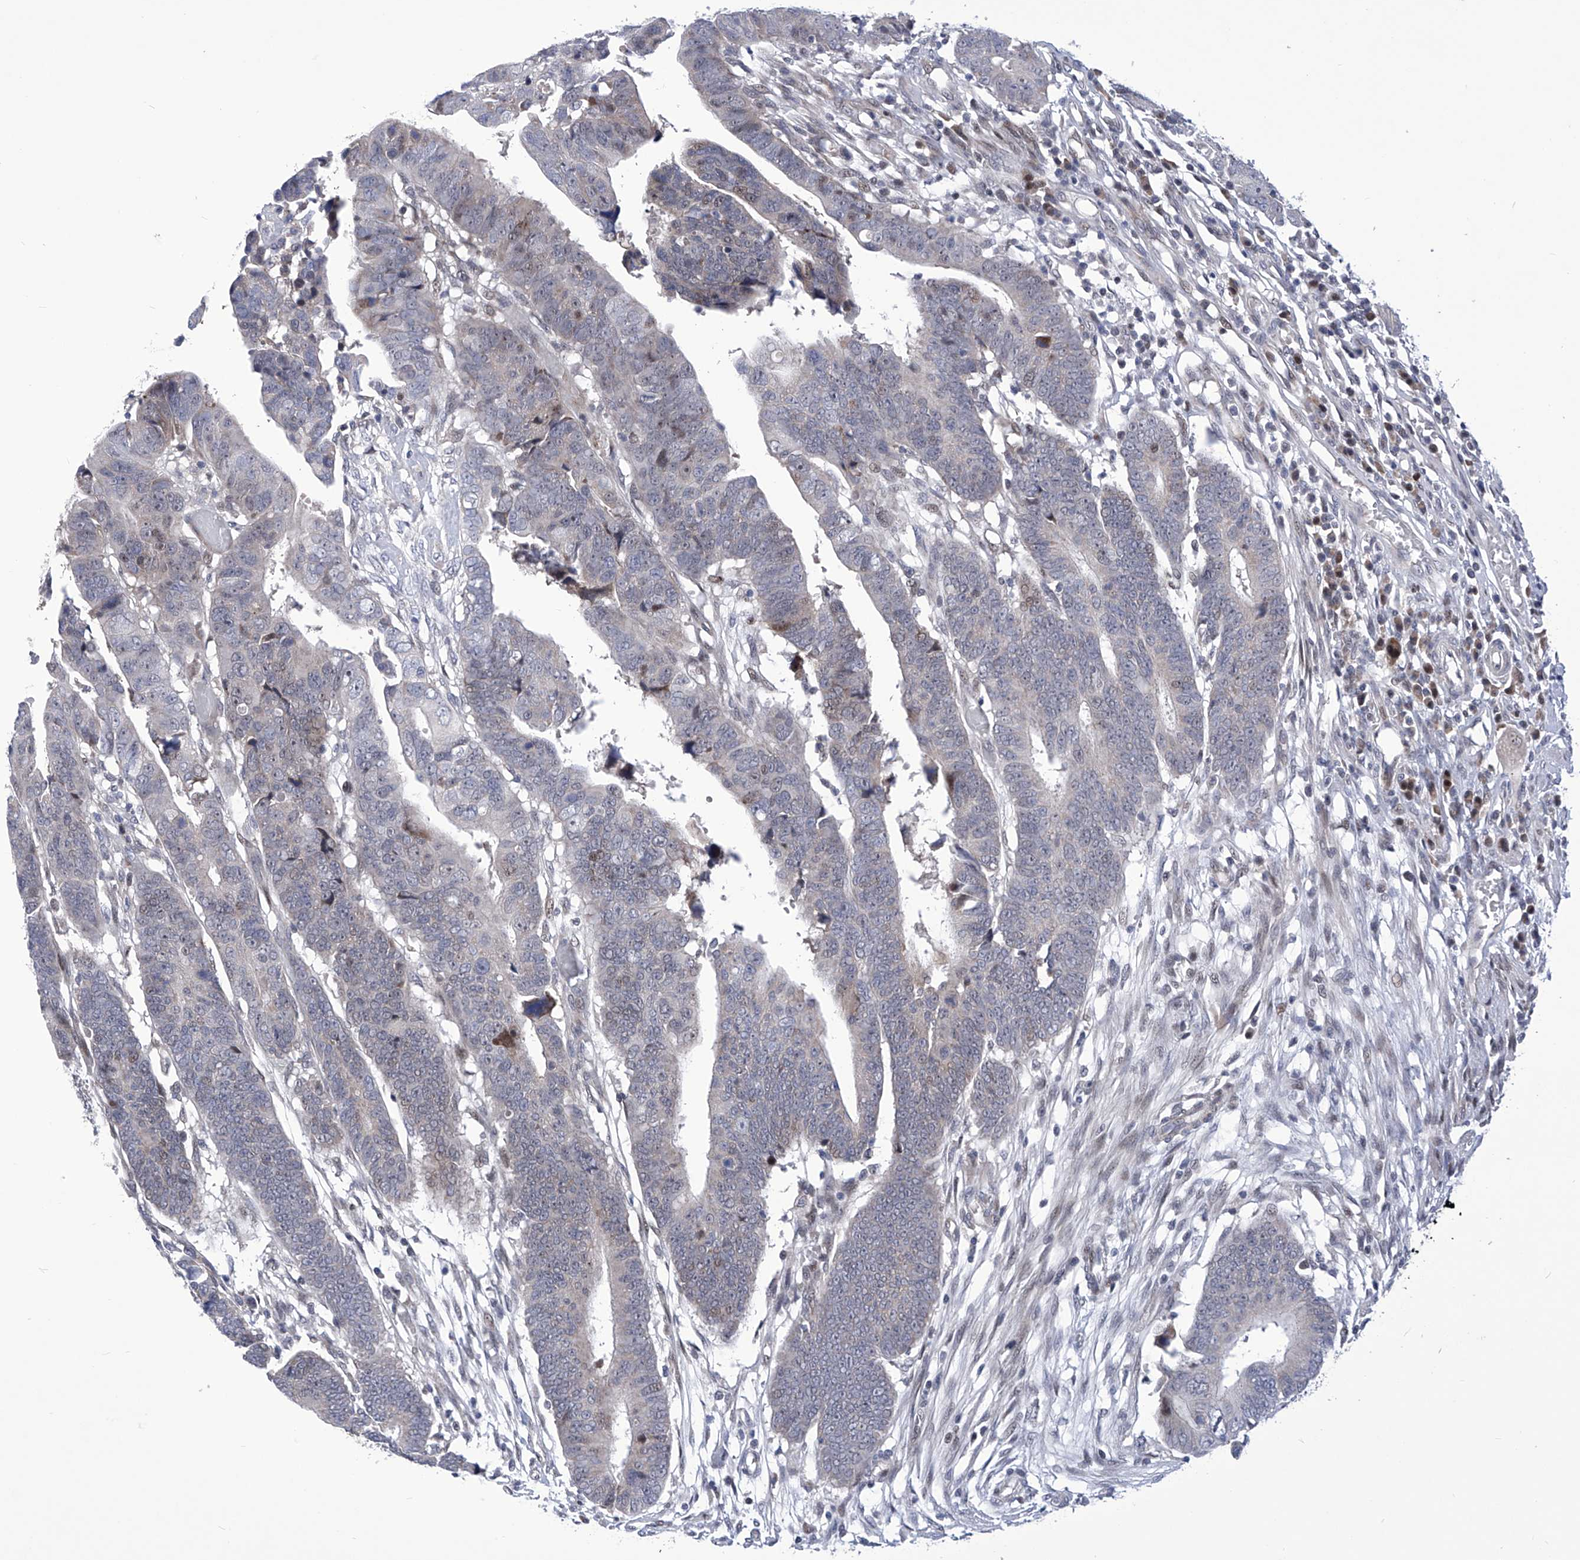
{"staining": {"intensity": "negative", "quantity": "none", "location": "none"}, "tissue": "colorectal cancer", "cell_type": "Tumor cells", "image_type": "cancer", "snomed": [{"axis": "morphology", "description": "Adenocarcinoma, NOS"}, {"axis": "topography", "description": "Rectum"}], "caption": "A high-resolution photomicrograph shows IHC staining of colorectal cancer, which shows no significant positivity in tumor cells.", "gene": "NUFIP1", "patient": {"sex": "female", "age": 65}}